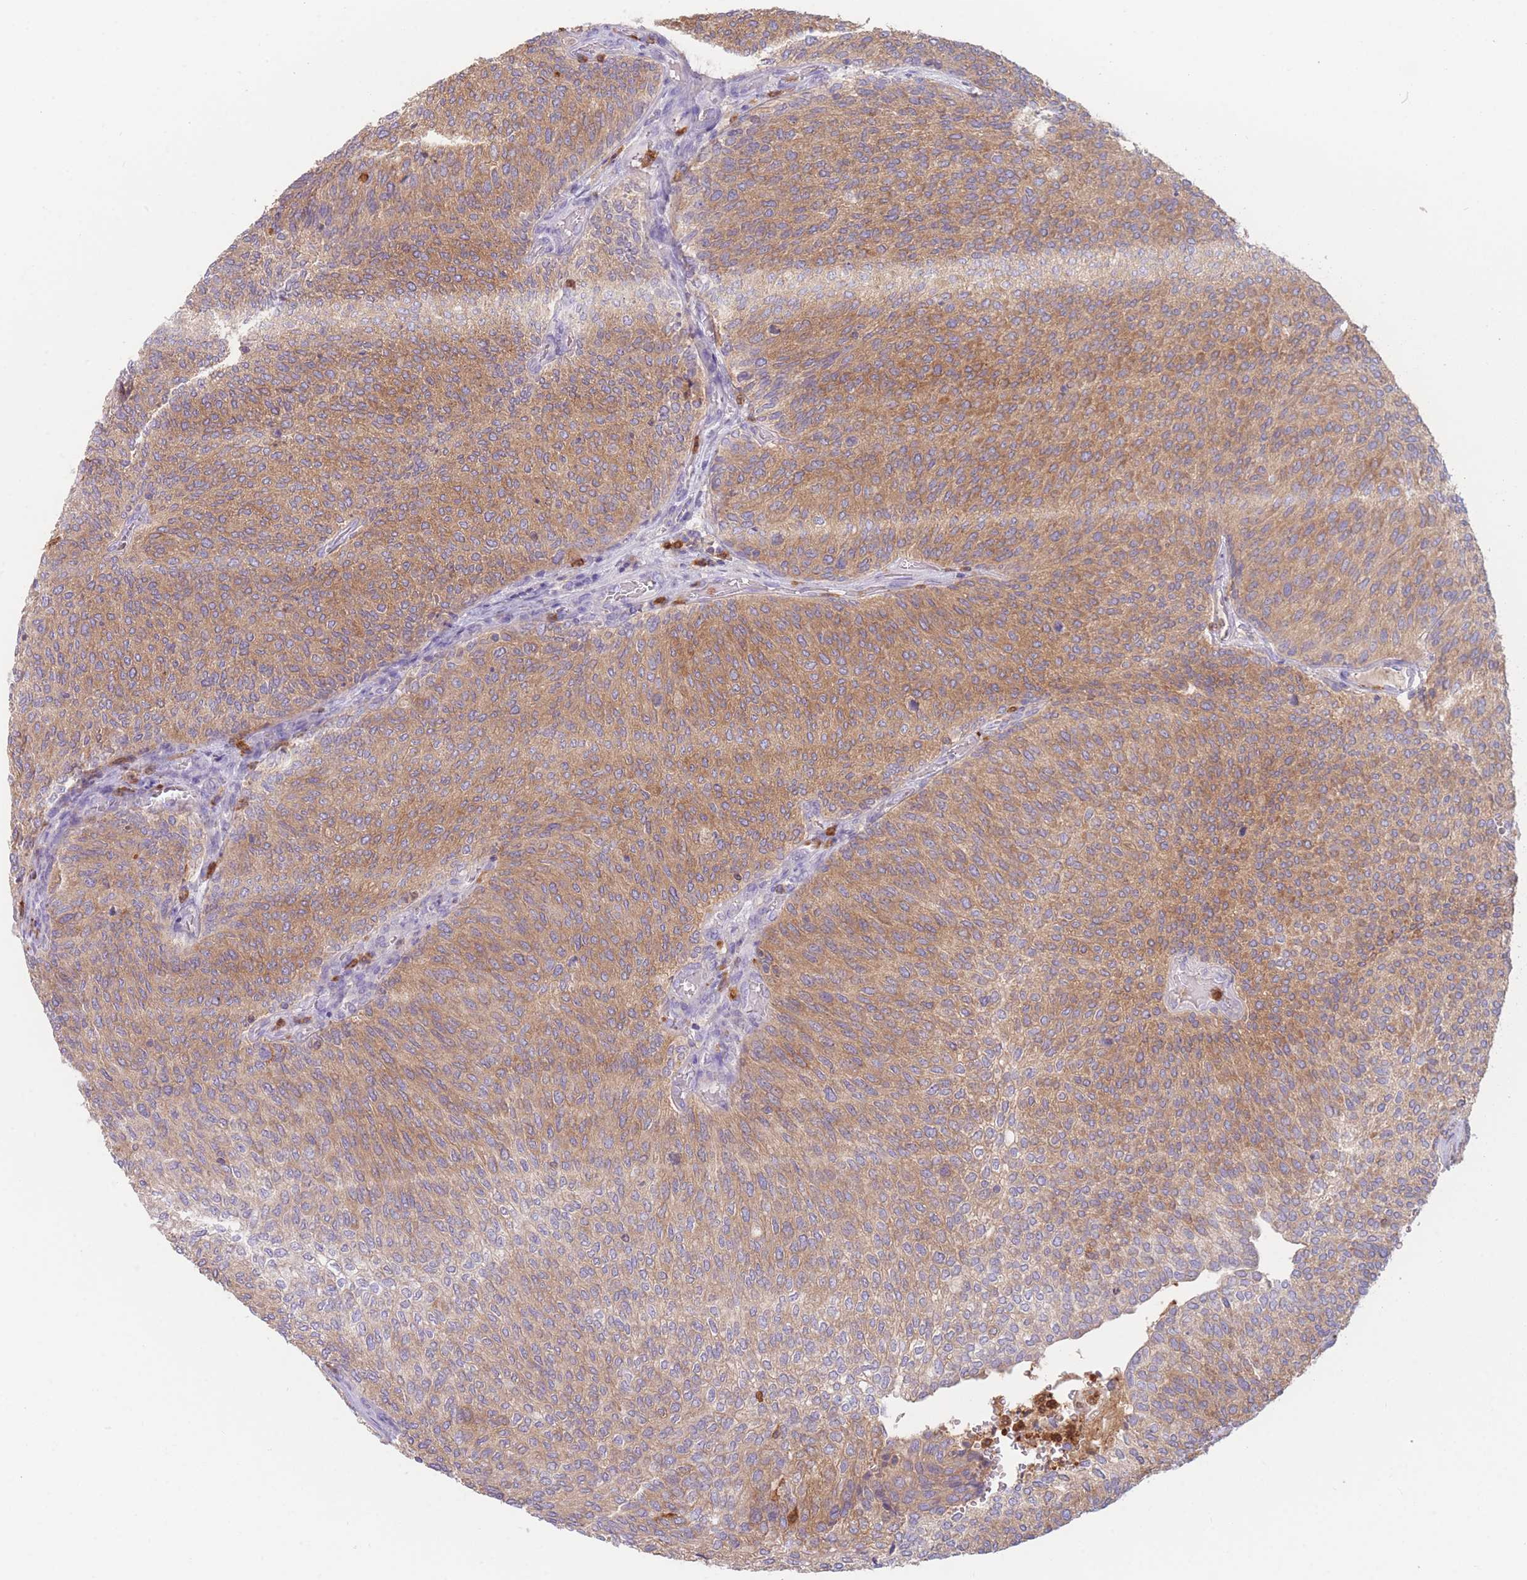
{"staining": {"intensity": "moderate", "quantity": ">75%", "location": "cytoplasmic/membranous"}, "tissue": "urothelial cancer", "cell_type": "Tumor cells", "image_type": "cancer", "snomed": [{"axis": "morphology", "description": "Urothelial carcinoma, Low grade"}, {"axis": "topography", "description": "Urinary bladder"}], "caption": "High-magnification brightfield microscopy of low-grade urothelial carcinoma stained with DAB (3,3'-diaminobenzidine) (brown) and counterstained with hematoxylin (blue). tumor cells exhibit moderate cytoplasmic/membranous positivity is identified in about>75% of cells.", "gene": "ST3GAL4", "patient": {"sex": "female", "age": 79}}